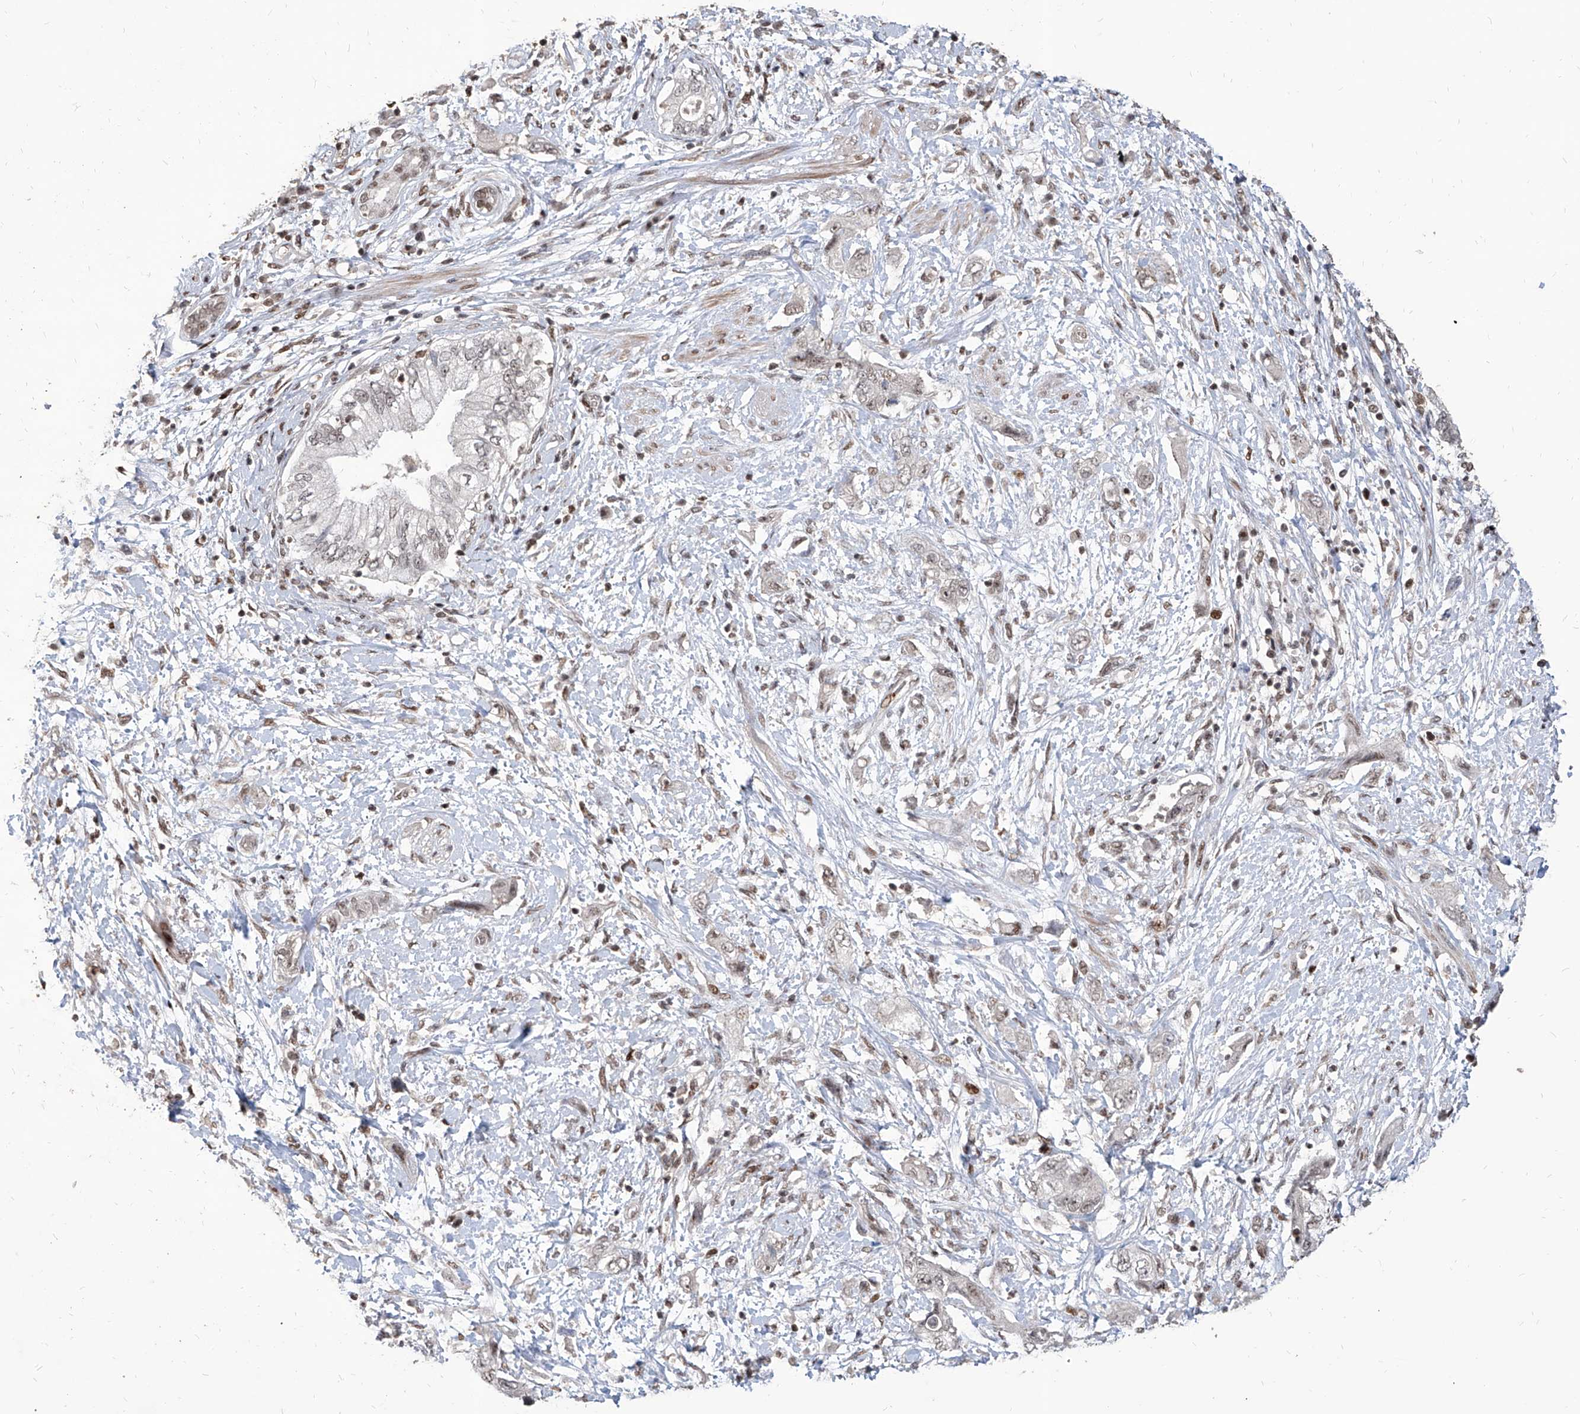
{"staining": {"intensity": "moderate", "quantity": ">75%", "location": "nuclear"}, "tissue": "pancreatic cancer", "cell_type": "Tumor cells", "image_type": "cancer", "snomed": [{"axis": "morphology", "description": "Adenocarcinoma, NOS"}, {"axis": "topography", "description": "Pancreas"}], "caption": "Protein expression analysis of adenocarcinoma (pancreatic) demonstrates moderate nuclear staining in approximately >75% of tumor cells.", "gene": "IRF2", "patient": {"sex": "female", "age": 73}}